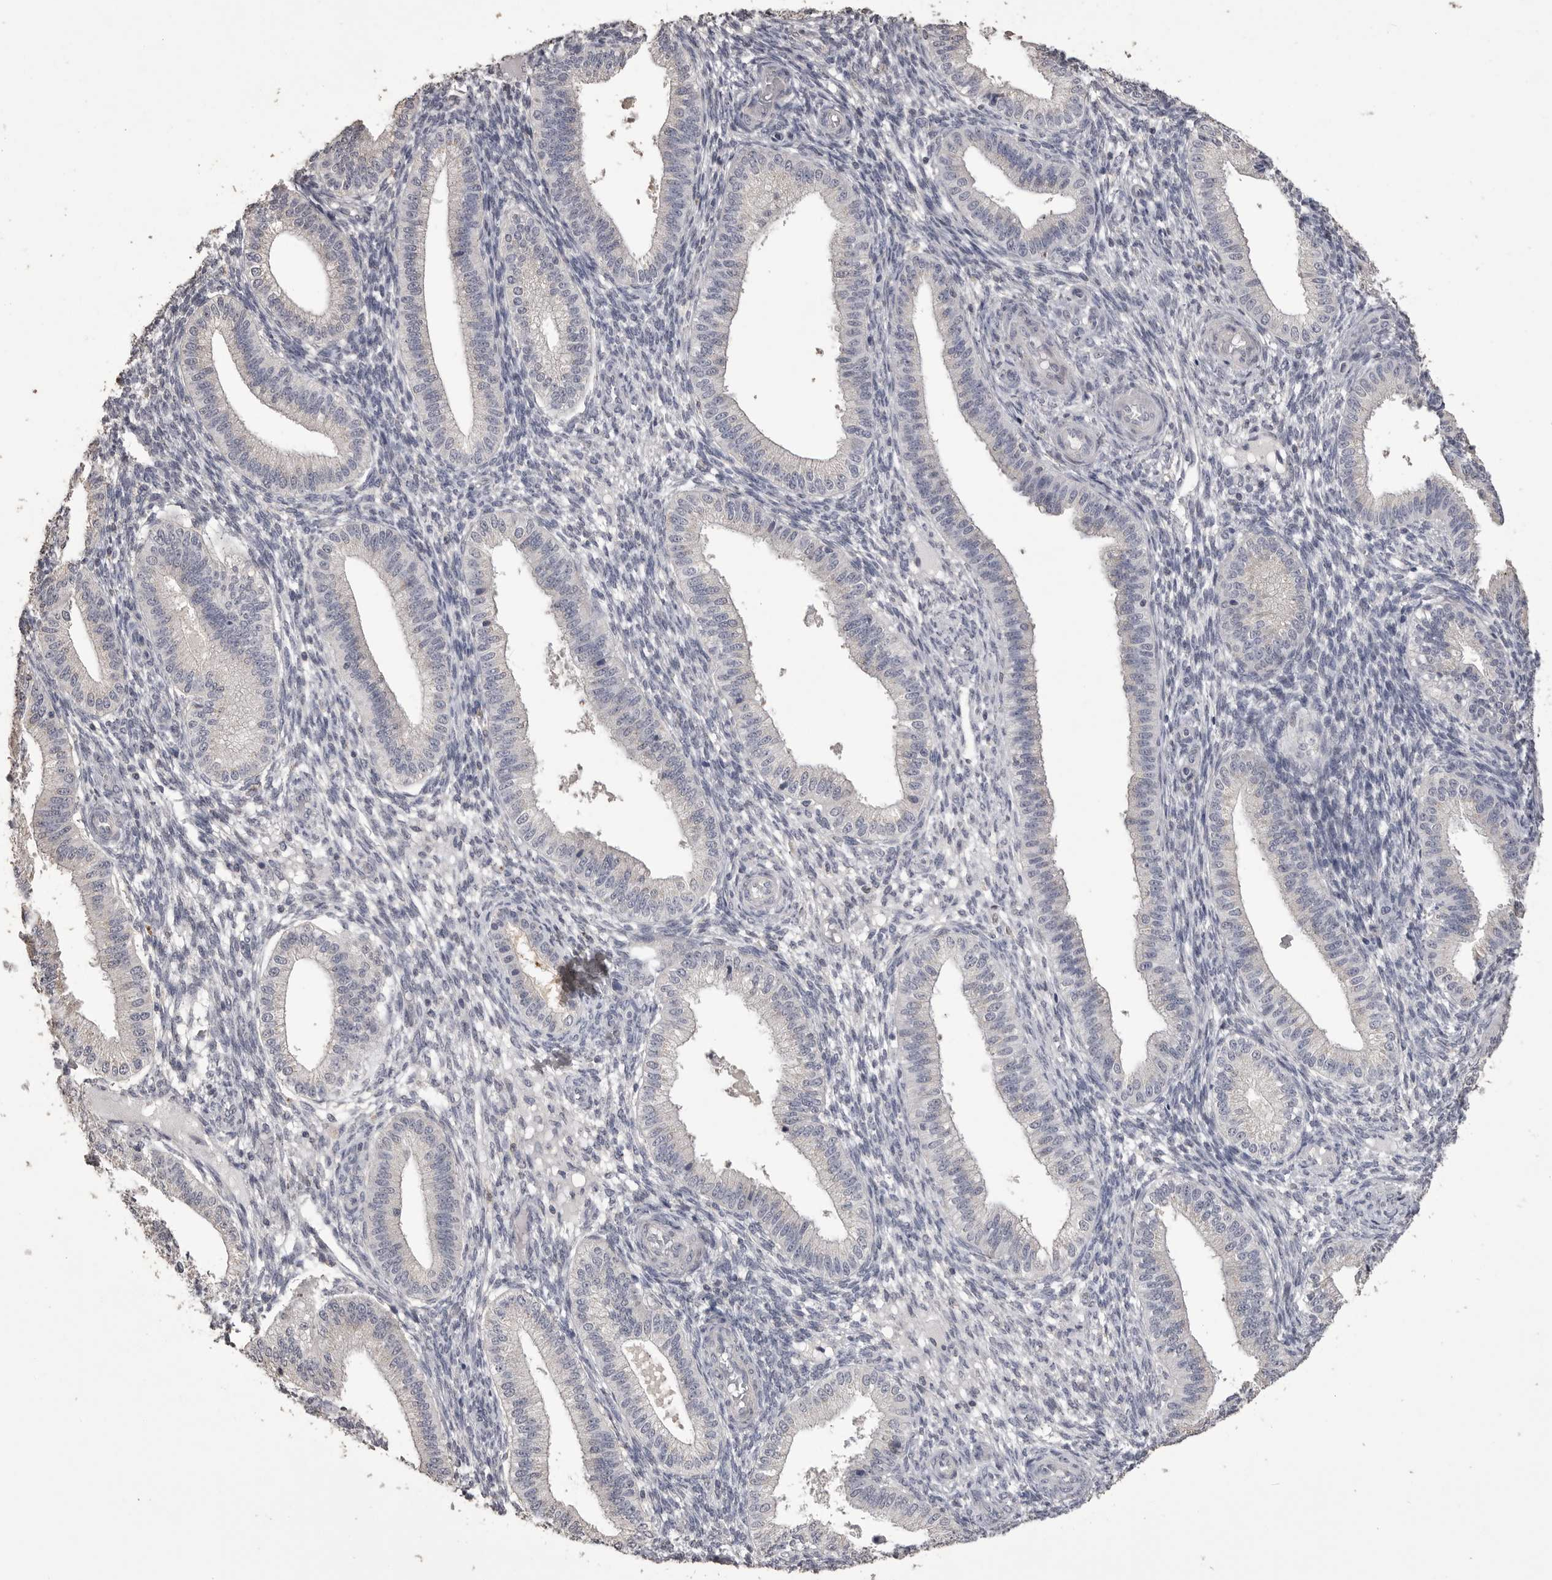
{"staining": {"intensity": "negative", "quantity": "none", "location": "none"}, "tissue": "endometrium", "cell_type": "Cells in endometrial stroma", "image_type": "normal", "snomed": [{"axis": "morphology", "description": "Normal tissue, NOS"}, {"axis": "topography", "description": "Endometrium"}], "caption": "A photomicrograph of endometrium stained for a protein demonstrates no brown staining in cells in endometrial stroma.", "gene": "MMP7", "patient": {"sex": "female", "age": 39}}